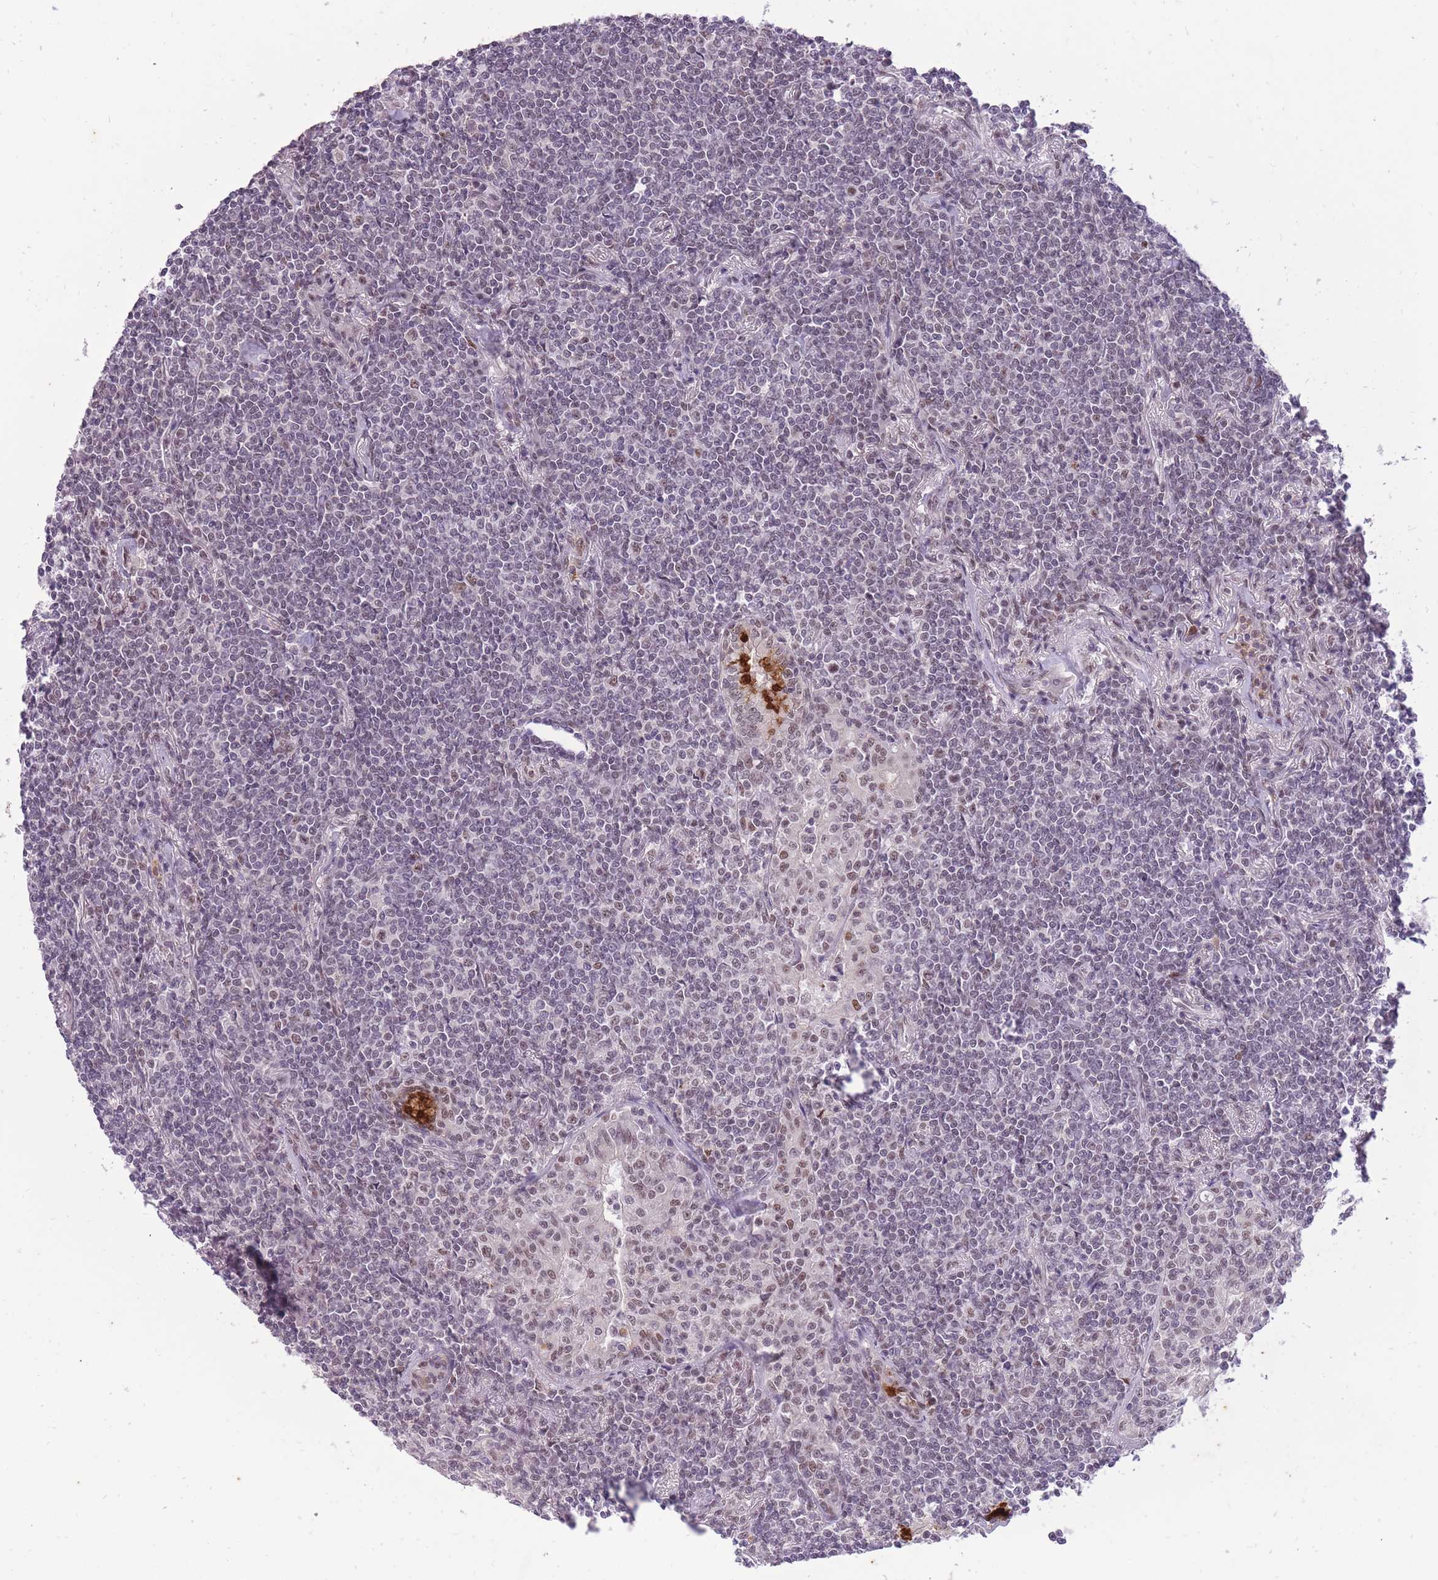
{"staining": {"intensity": "weak", "quantity": "<25%", "location": "nuclear"}, "tissue": "lymphoma", "cell_type": "Tumor cells", "image_type": "cancer", "snomed": [{"axis": "morphology", "description": "Malignant lymphoma, non-Hodgkin's type, Low grade"}, {"axis": "topography", "description": "Lung"}], "caption": "Immunohistochemistry photomicrograph of neoplastic tissue: lymphoma stained with DAB reveals no significant protein staining in tumor cells.", "gene": "TIGD1", "patient": {"sex": "female", "age": 71}}